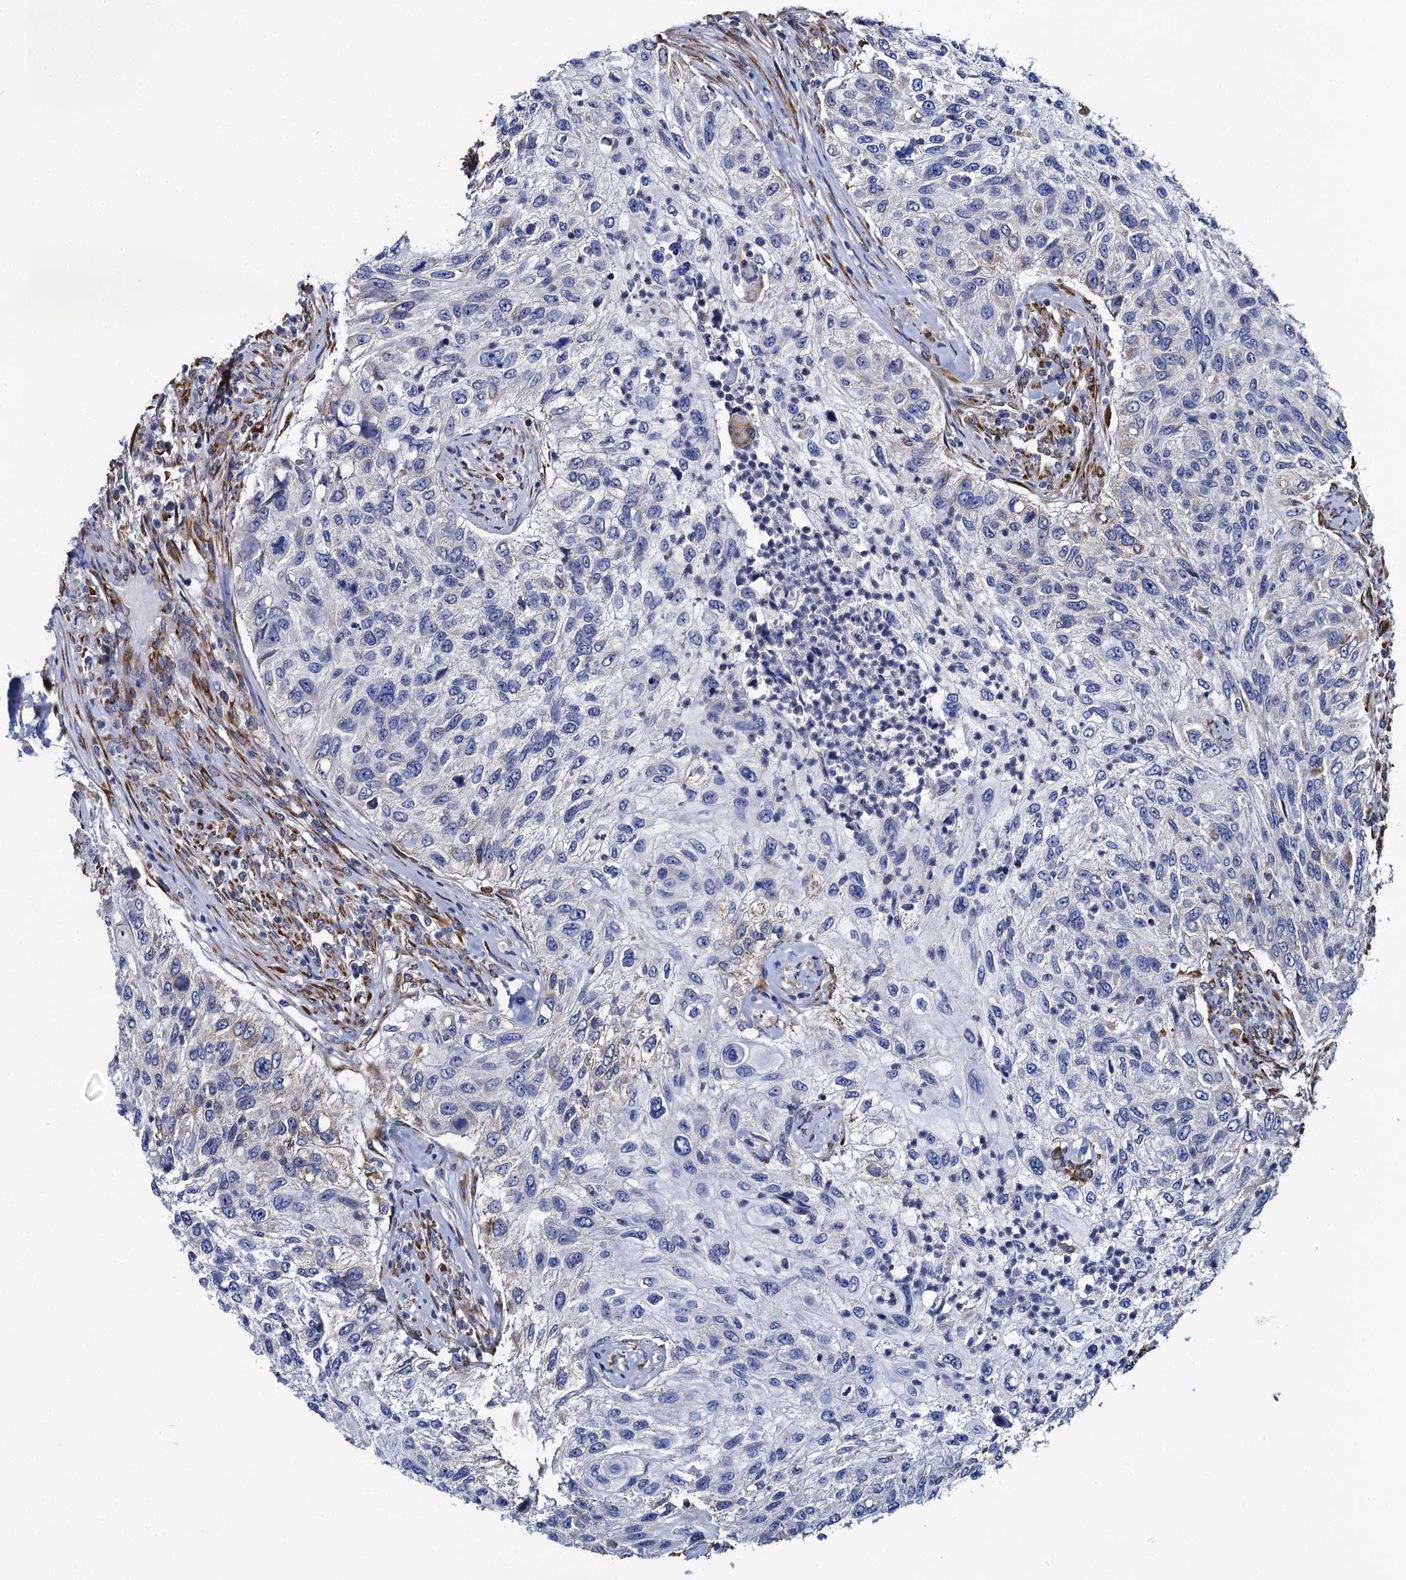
{"staining": {"intensity": "negative", "quantity": "none", "location": "none"}, "tissue": "urothelial cancer", "cell_type": "Tumor cells", "image_type": "cancer", "snomed": [{"axis": "morphology", "description": "Urothelial carcinoma, High grade"}, {"axis": "topography", "description": "Urinary bladder"}], "caption": "This is an immunohistochemistry micrograph of human urothelial cancer. There is no positivity in tumor cells.", "gene": "POGLUT3", "patient": {"sex": "female", "age": 60}}